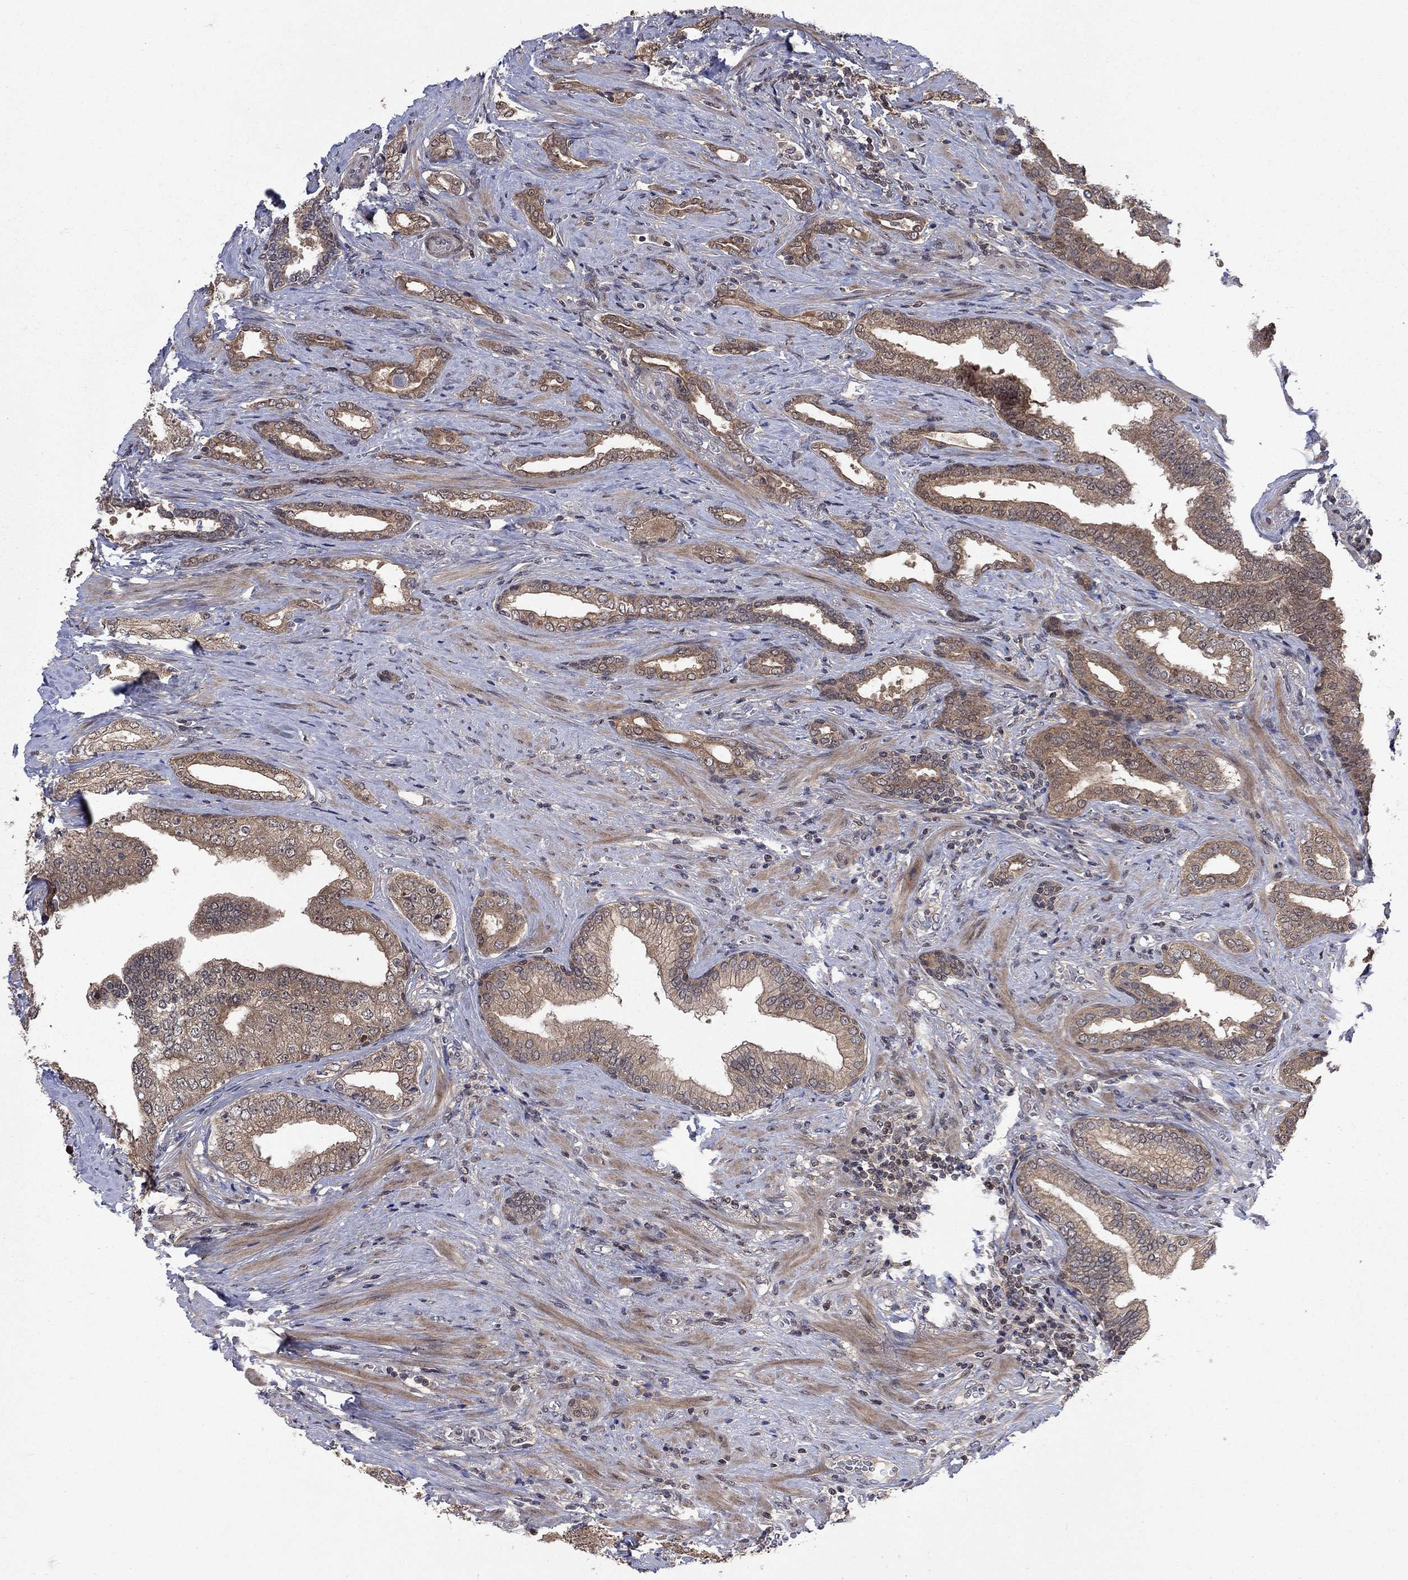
{"staining": {"intensity": "moderate", "quantity": ">75%", "location": "cytoplasmic/membranous"}, "tissue": "prostate cancer", "cell_type": "Tumor cells", "image_type": "cancer", "snomed": [{"axis": "morphology", "description": "Adenocarcinoma, Low grade"}, {"axis": "topography", "description": "Prostate and seminal vesicle, NOS"}], "caption": "Prostate cancer (adenocarcinoma (low-grade)) stained with a protein marker reveals moderate staining in tumor cells.", "gene": "IAH1", "patient": {"sex": "male", "age": 61}}